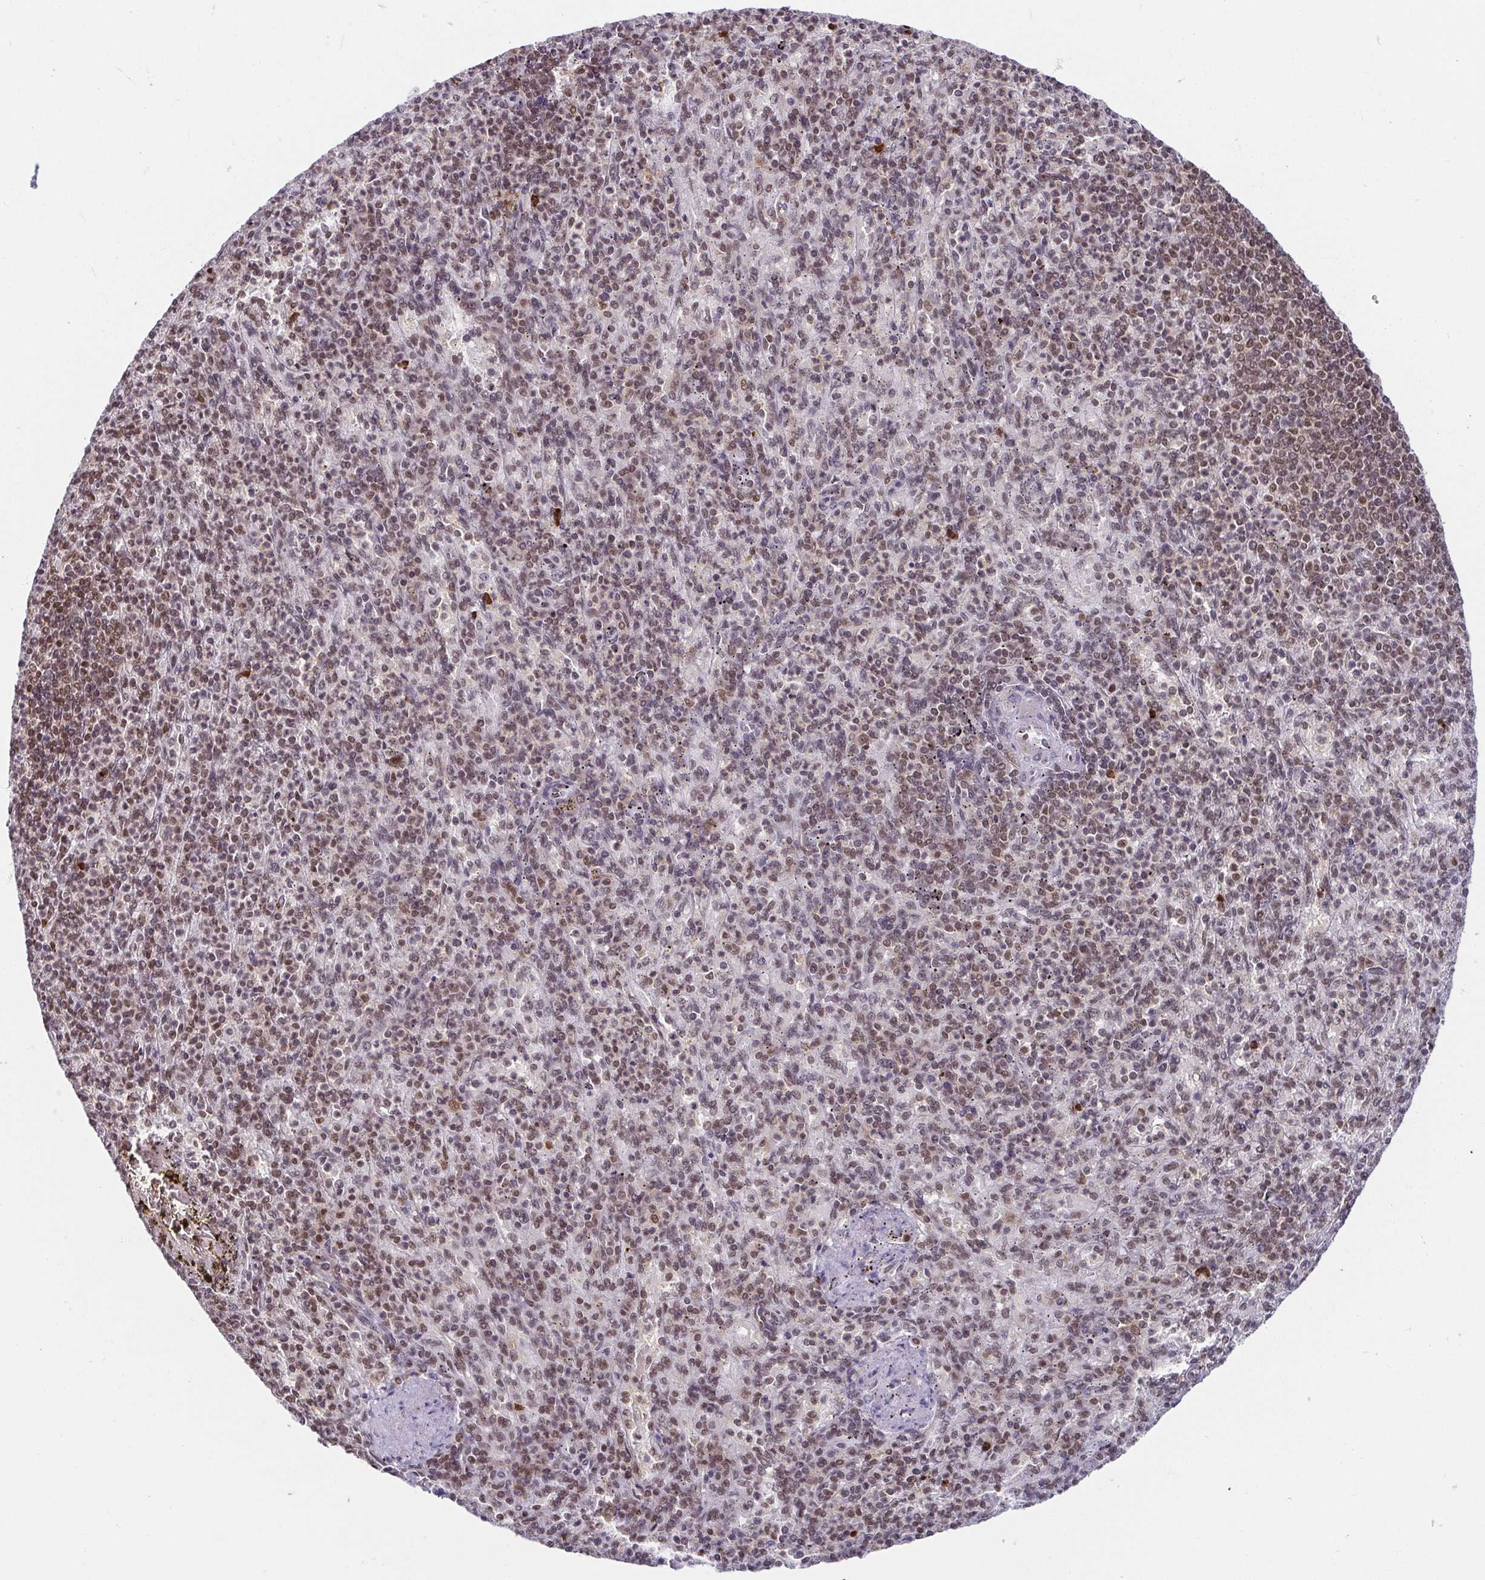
{"staining": {"intensity": "strong", "quantity": "25%-75%", "location": "nuclear"}, "tissue": "spleen", "cell_type": "Cells in red pulp", "image_type": "normal", "snomed": [{"axis": "morphology", "description": "Normal tissue, NOS"}, {"axis": "topography", "description": "Spleen"}], "caption": "Brown immunohistochemical staining in unremarkable human spleen reveals strong nuclear positivity in about 25%-75% of cells in red pulp. The protein of interest is shown in brown color, while the nuclei are stained blue.", "gene": "EWSR1", "patient": {"sex": "female", "age": 74}}